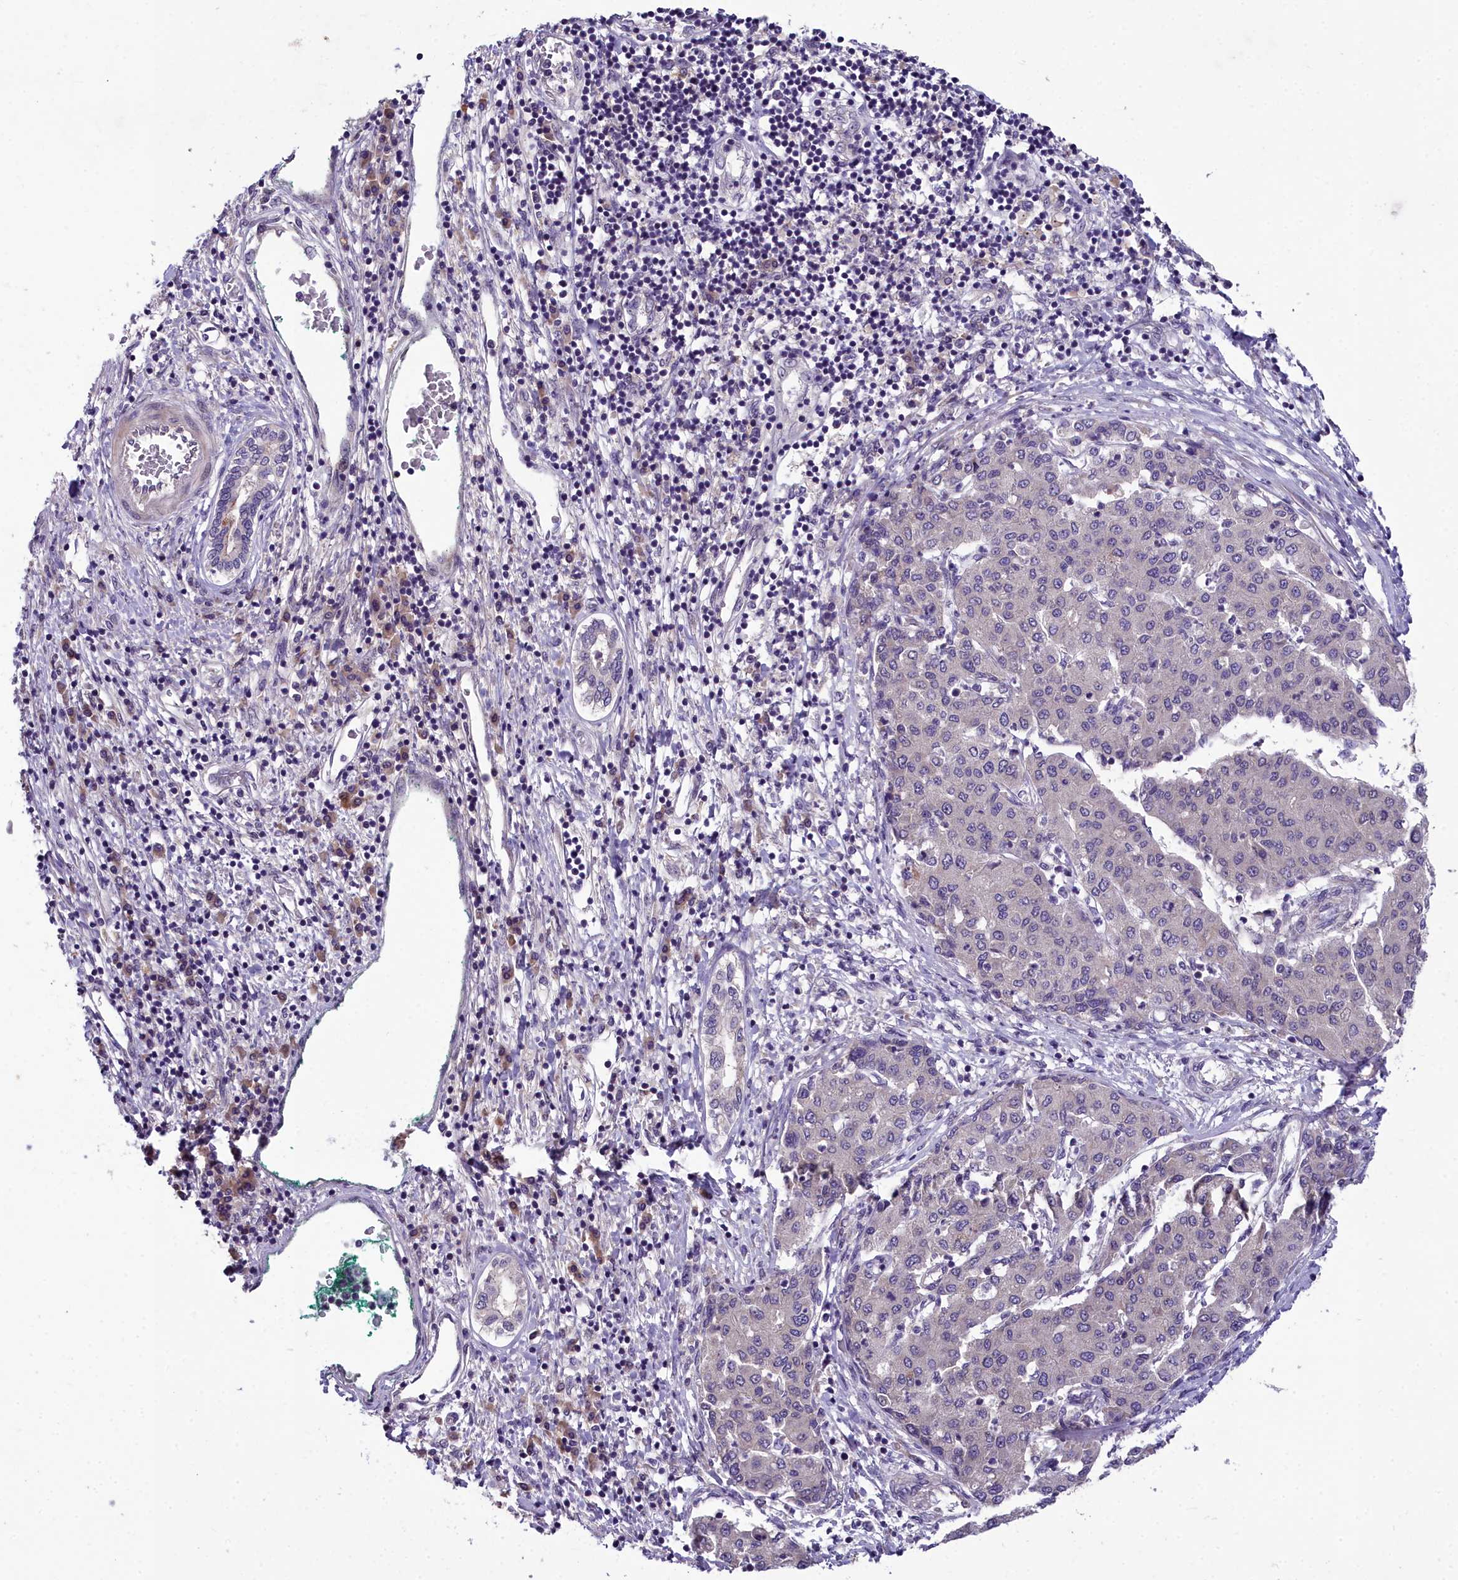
{"staining": {"intensity": "negative", "quantity": "none", "location": "none"}, "tissue": "liver cancer", "cell_type": "Tumor cells", "image_type": "cancer", "snomed": [{"axis": "morphology", "description": "Carcinoma, Hepatocellular, NOS"}, {"axis": "topography", "description": "Liver"}], "caption": "An IHC image of liver cancer is shown. There is no staining in tumor cells of liver cancer.", "gene": "ZNF333", "patient": {"sex": "male", "age": 65}}